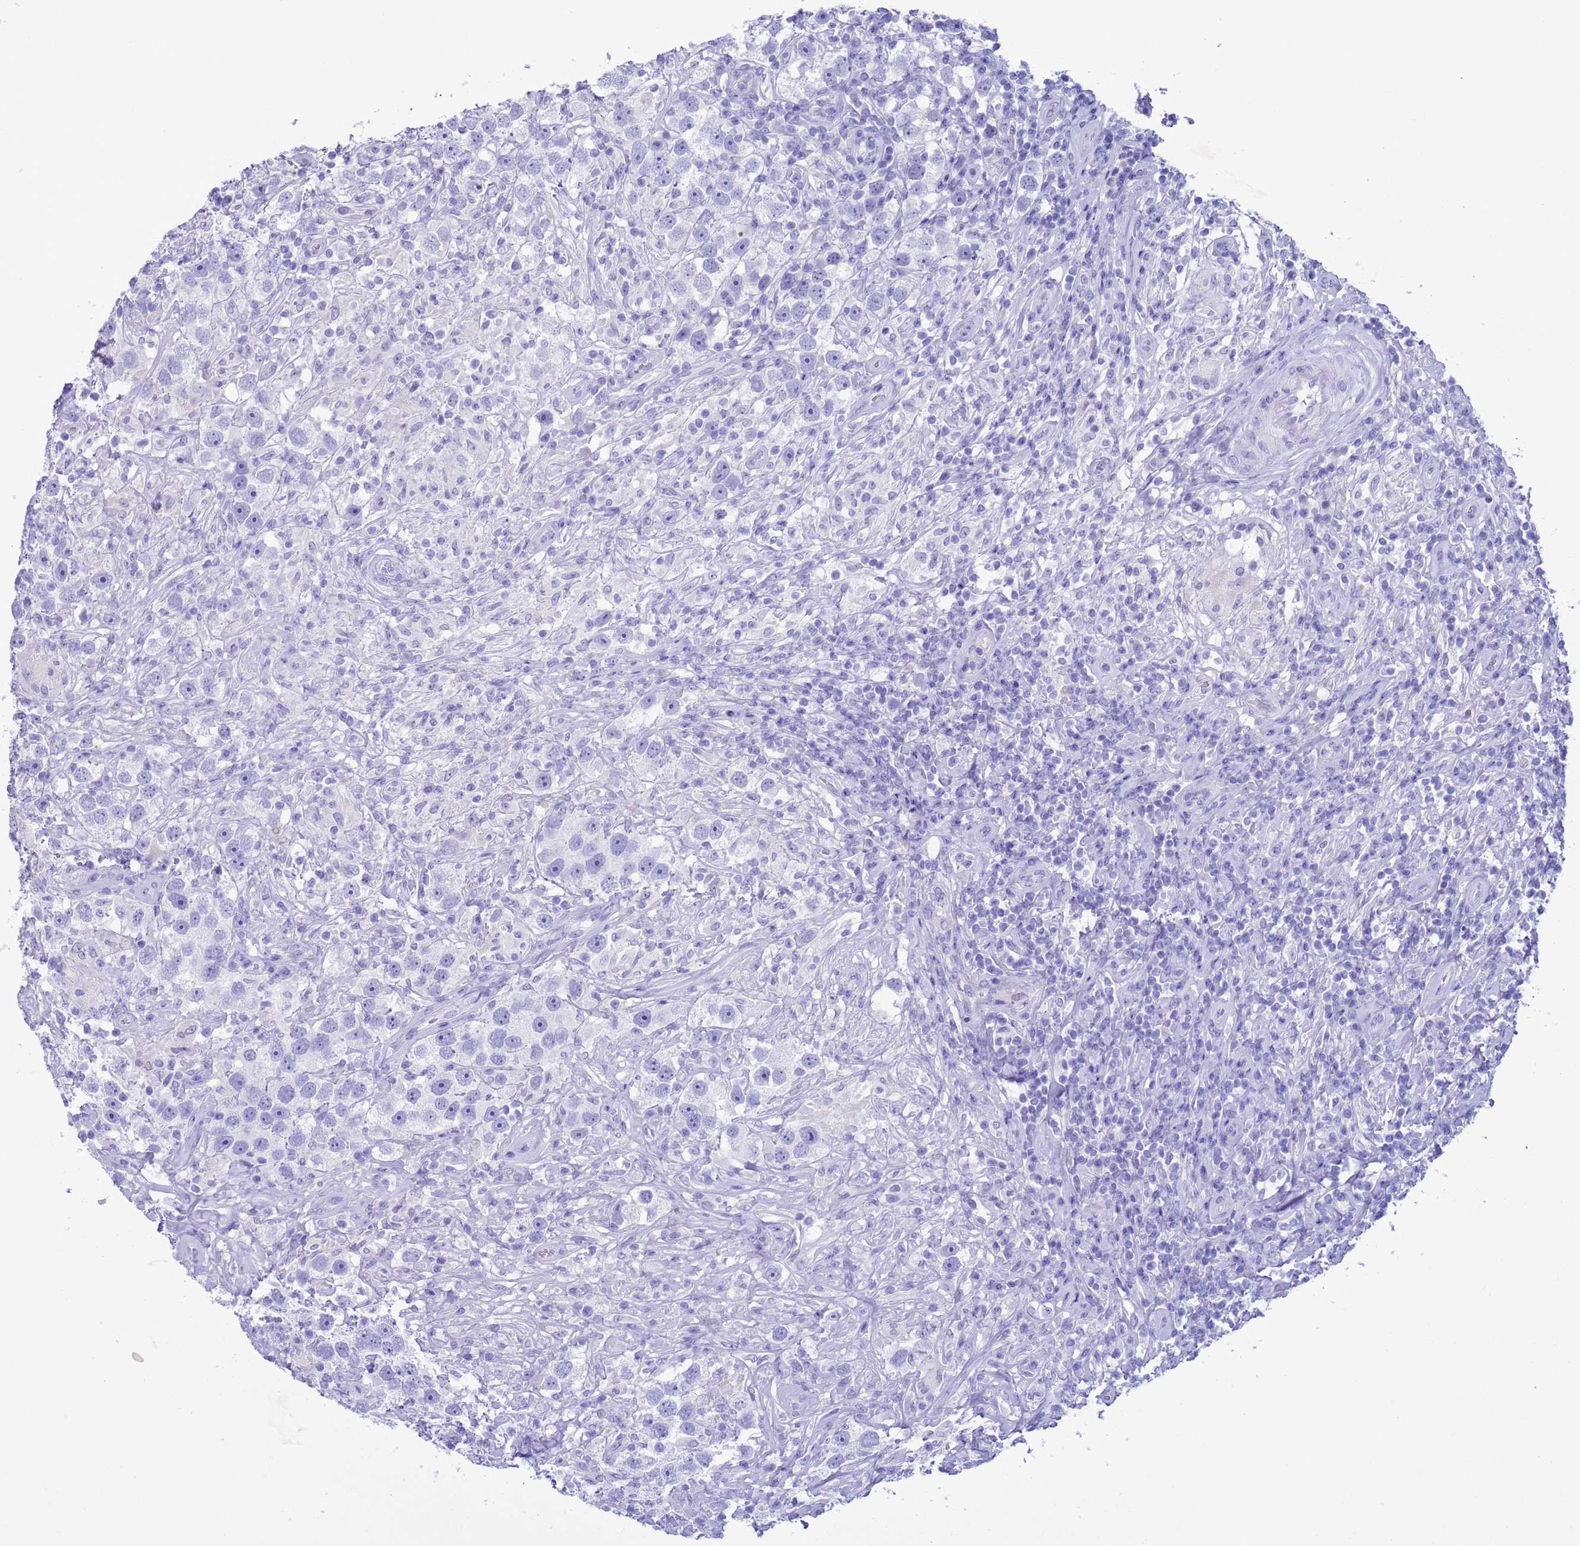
{"staining": {"intensity": "negative", "quantity": "none", "location": "none"}, "tissue": "testis cancer", "cell_type": "Tumor cells", "image_type": "cancer", "snomed": [{"axis": "morphology", "description": "Seminoma, NOS"}, {"axis": "topography", "description": "Testis"}], "caption": "The immunohistochemistry micrograph has no significant positivity in tumor cells of testis seminoma tissue. The staining was performed using DAB (3,3'-diaminobenzidine) to visualize the protein expression in brown, while the nuclei were stained in blue with hematoxylin (Magnification: 20x).", "gene": "GSTM1", "patient": {"sex": "male", "age": 49}}